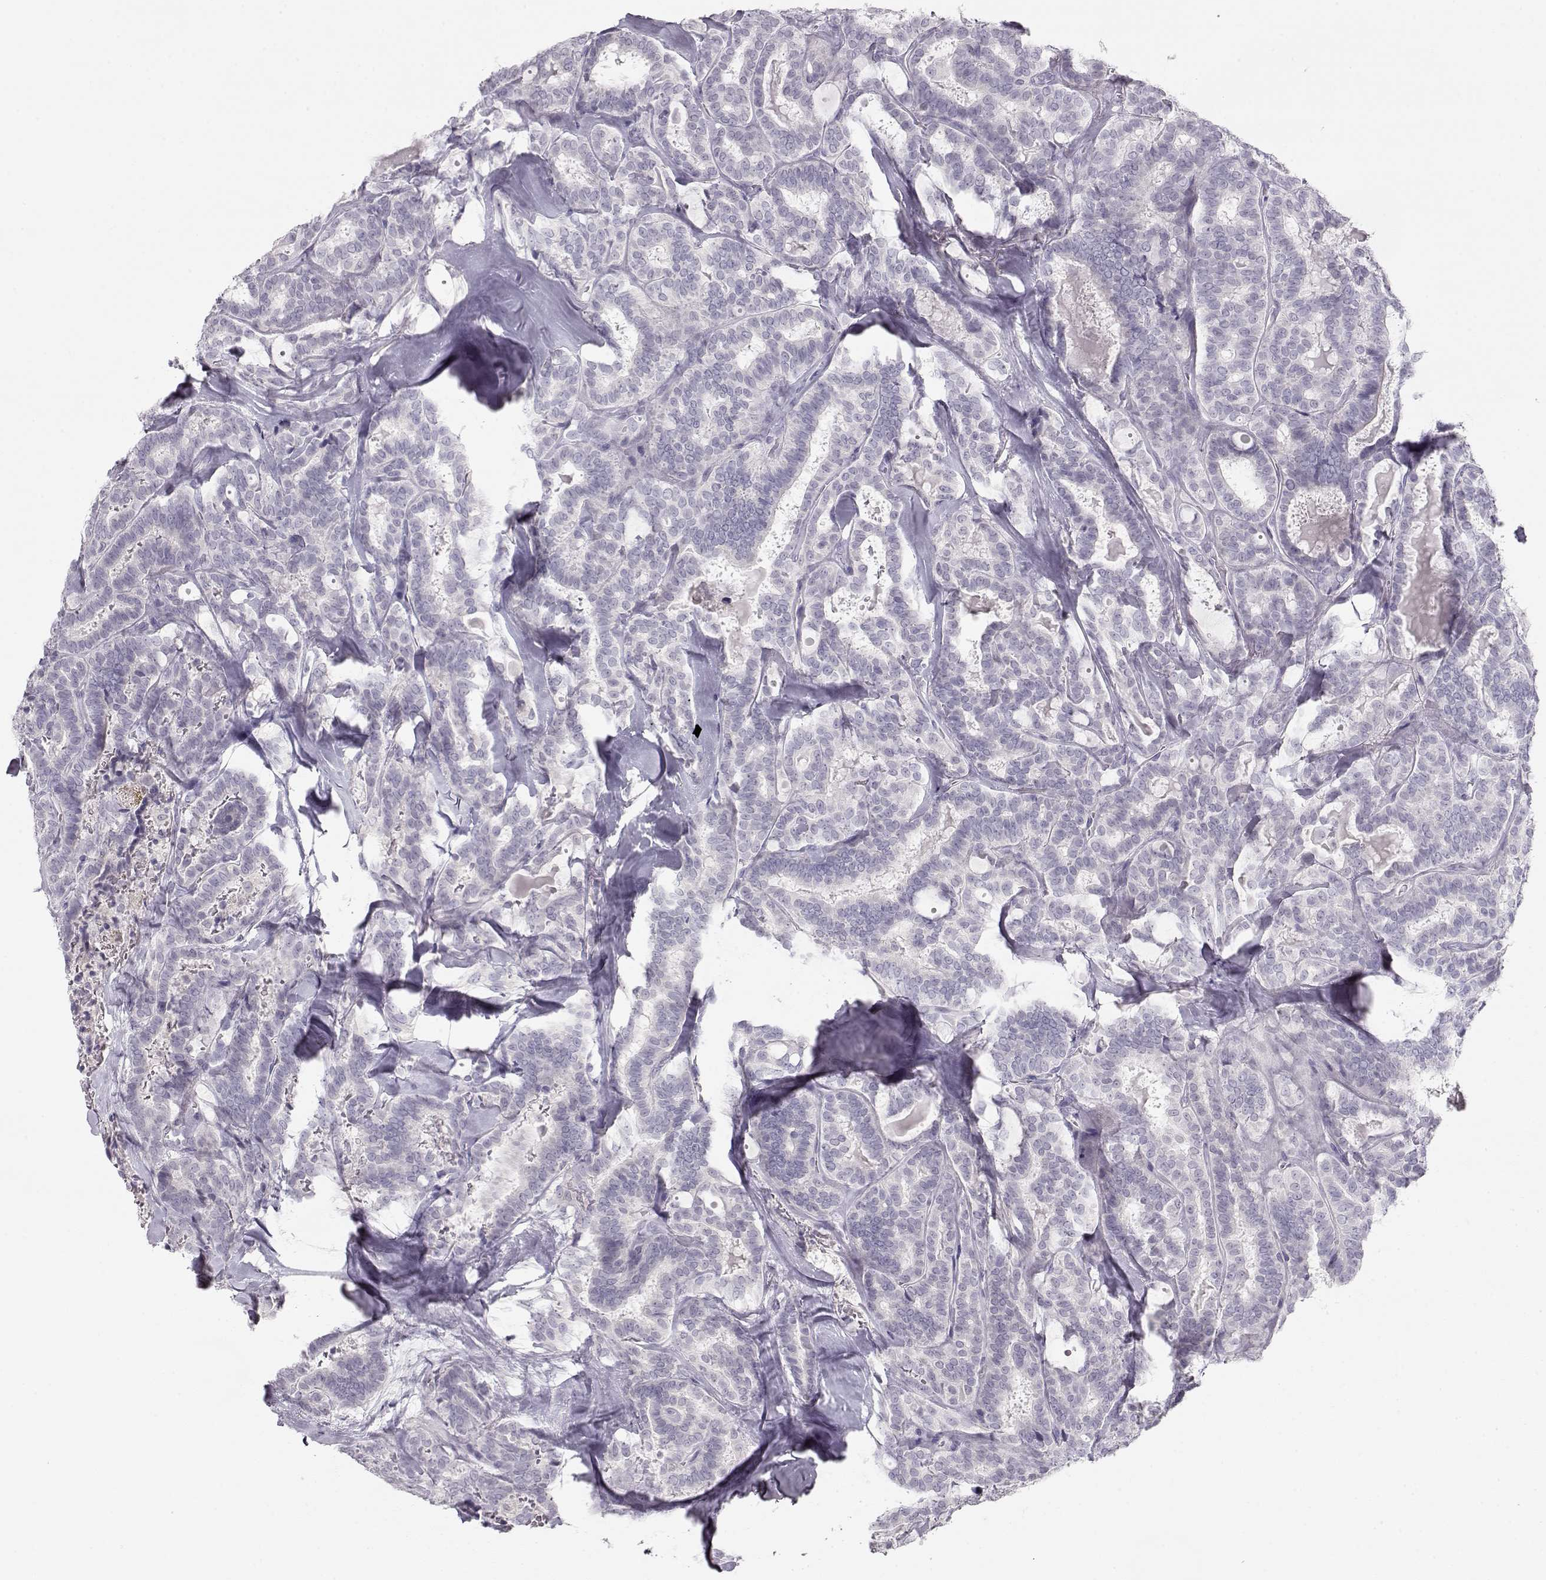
{"staining": {"intensity": "negative", "quantity": "none", "location": "none"}, "tissue": "thyroid cancer", "cell_type": "Tumor cells", "image_type": "cancer", "snomed": [{"axis": "morphology", "description": "Papillary adenocarcinoma, NOS"}, {"axis": "topography", "description": "Thyroid gland"}], "caption": "This is a micrograph of immunohistochemistry staining of thyroid cancer, which shows no expression in tumor cells.", "gene": "IMPG1", "patient": {"sex": "female", "age": 39}}